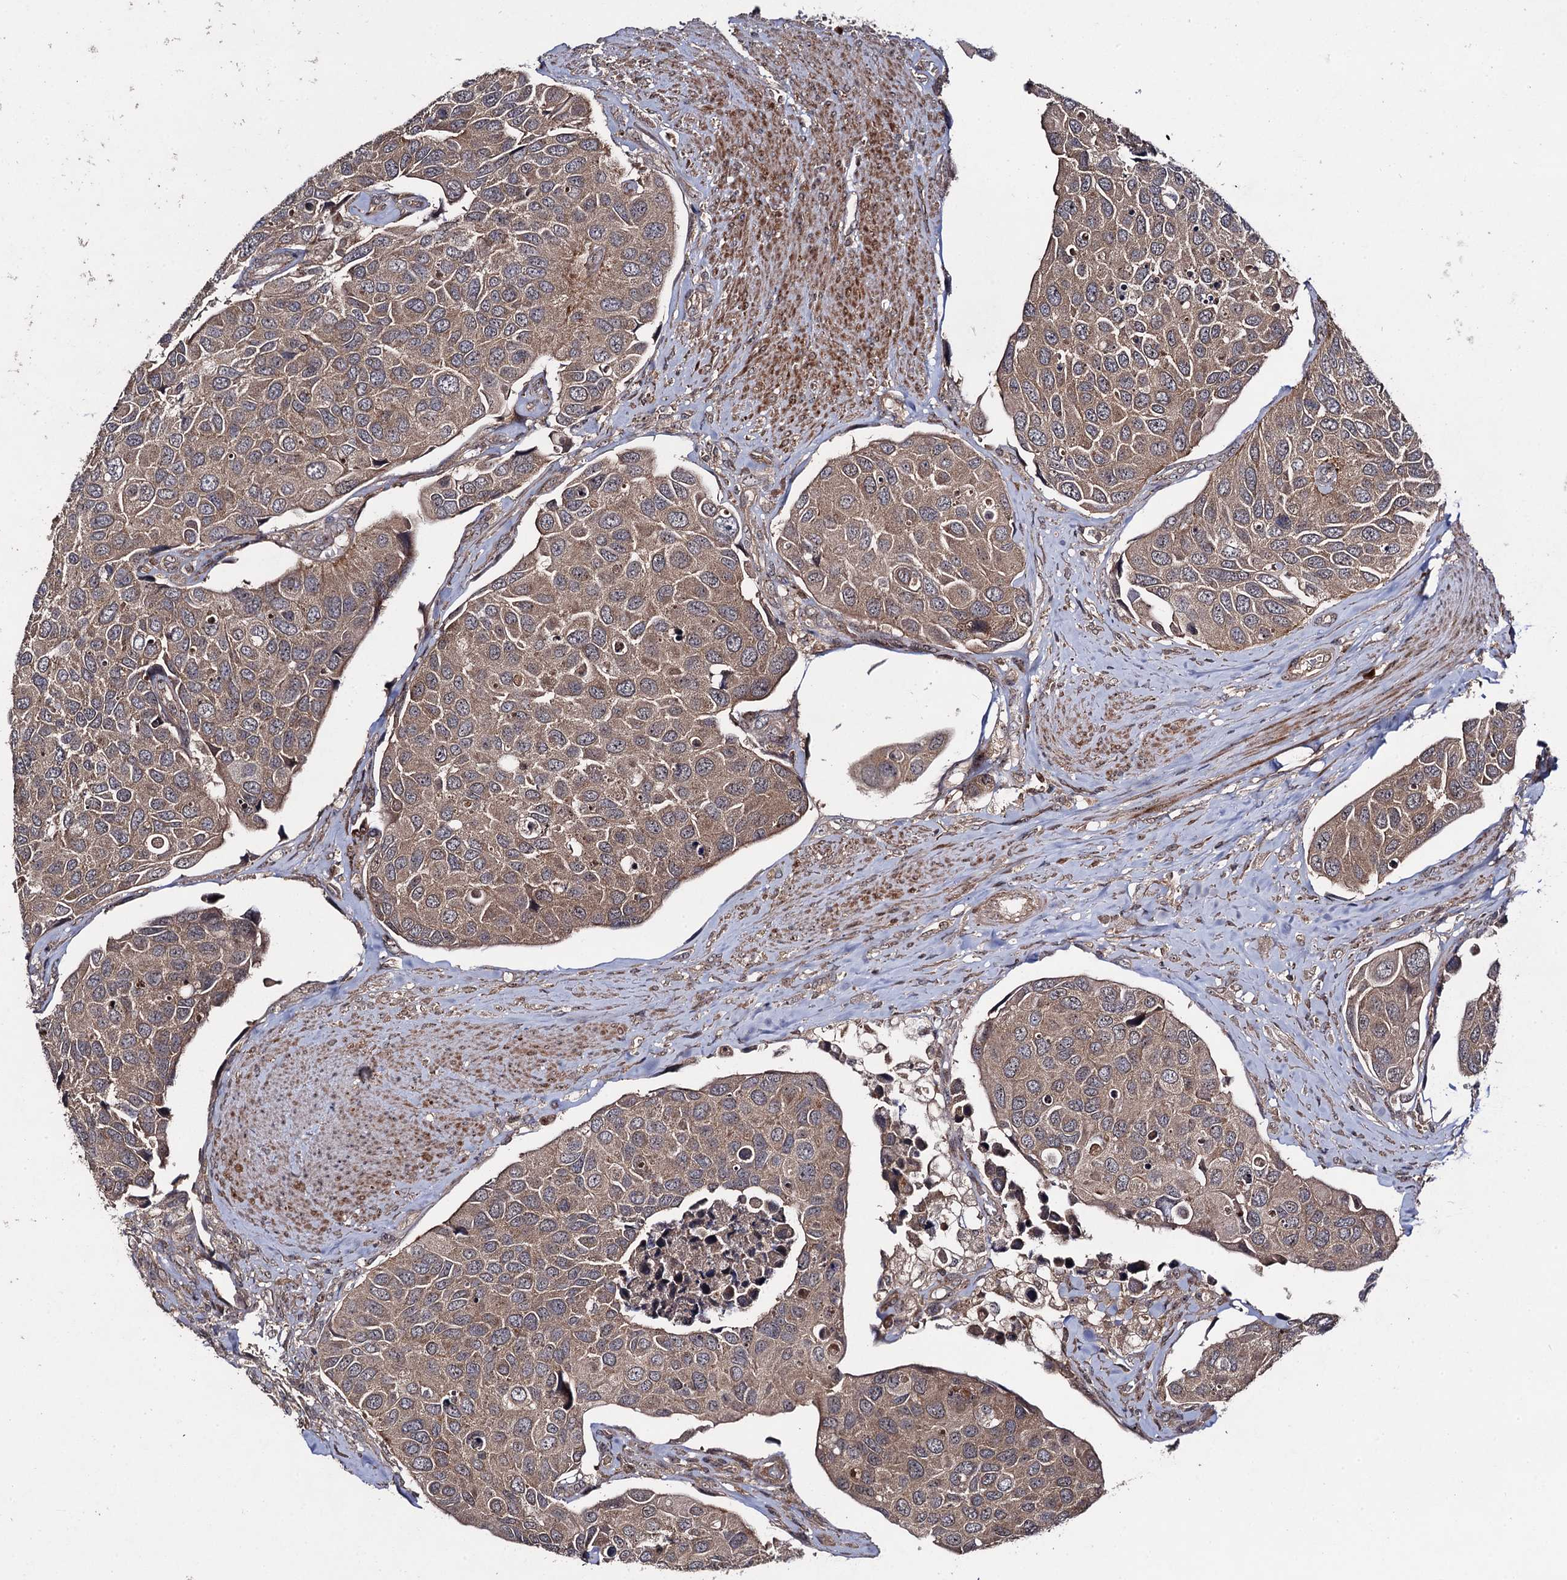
{"staining": {"intensity": "moderate", "quantity": ">75%", "location": "cytoplasmic/membranous"}, "tissue": "urothelial cancer", "cell_type": "Tumor cells", "image_type": "cancer", "snomed": [{"axis": "morphology", "description": "Urothelial carcinoma, High grade"}, {"axis": "topography", "description": "Urinary bladder"}], "caption": "Tumor cells demonstrate medium levels of moderate cytoplasmic/membranous positivity in approximately >75% of cells in urothelial carcinoma (high-grade). (brown staining indicates protein expression, while blue staining denotes nuclei).", "gene": "KXD1", "patient": {"sex": "male", "age": 74}}